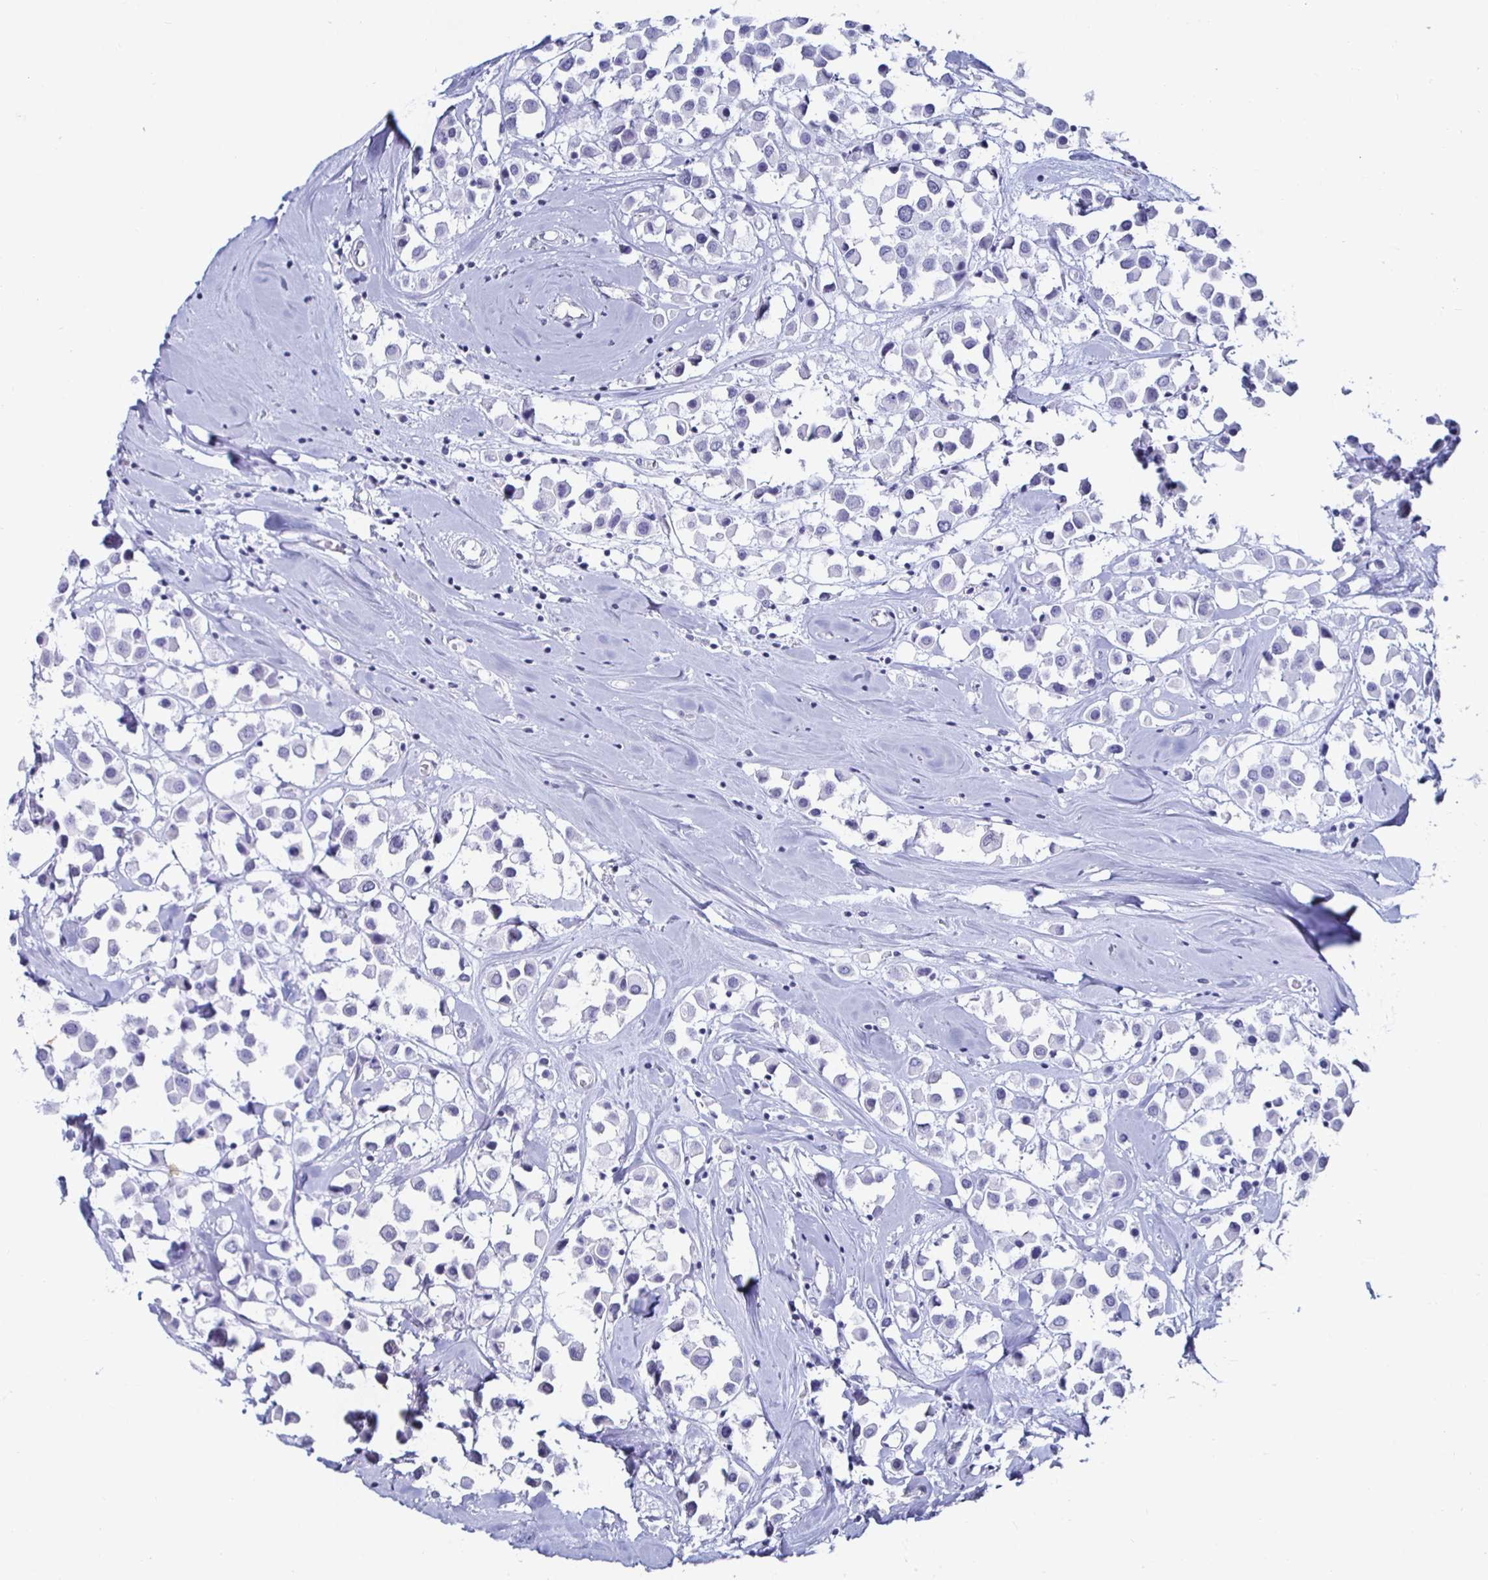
{"staining": {"intensity": "negative", "quantity": "none", "location": "none"}, "tissue": "breast cancer", "cell_type": "Tumor cells", "image_type": "cancer", "snomed": [{"axis": "morphology", "description": "Duct carcinoma"}, {"axis": "topography", "description": "Breast"}], "caption": "Tumor cells show no significant staining in breast cancer. (DAB immunohistochemistry visualized using brightfield microscopy, high magnification).", "gene": "KRT4", "patient": {"sex": "female", "age": 61}}